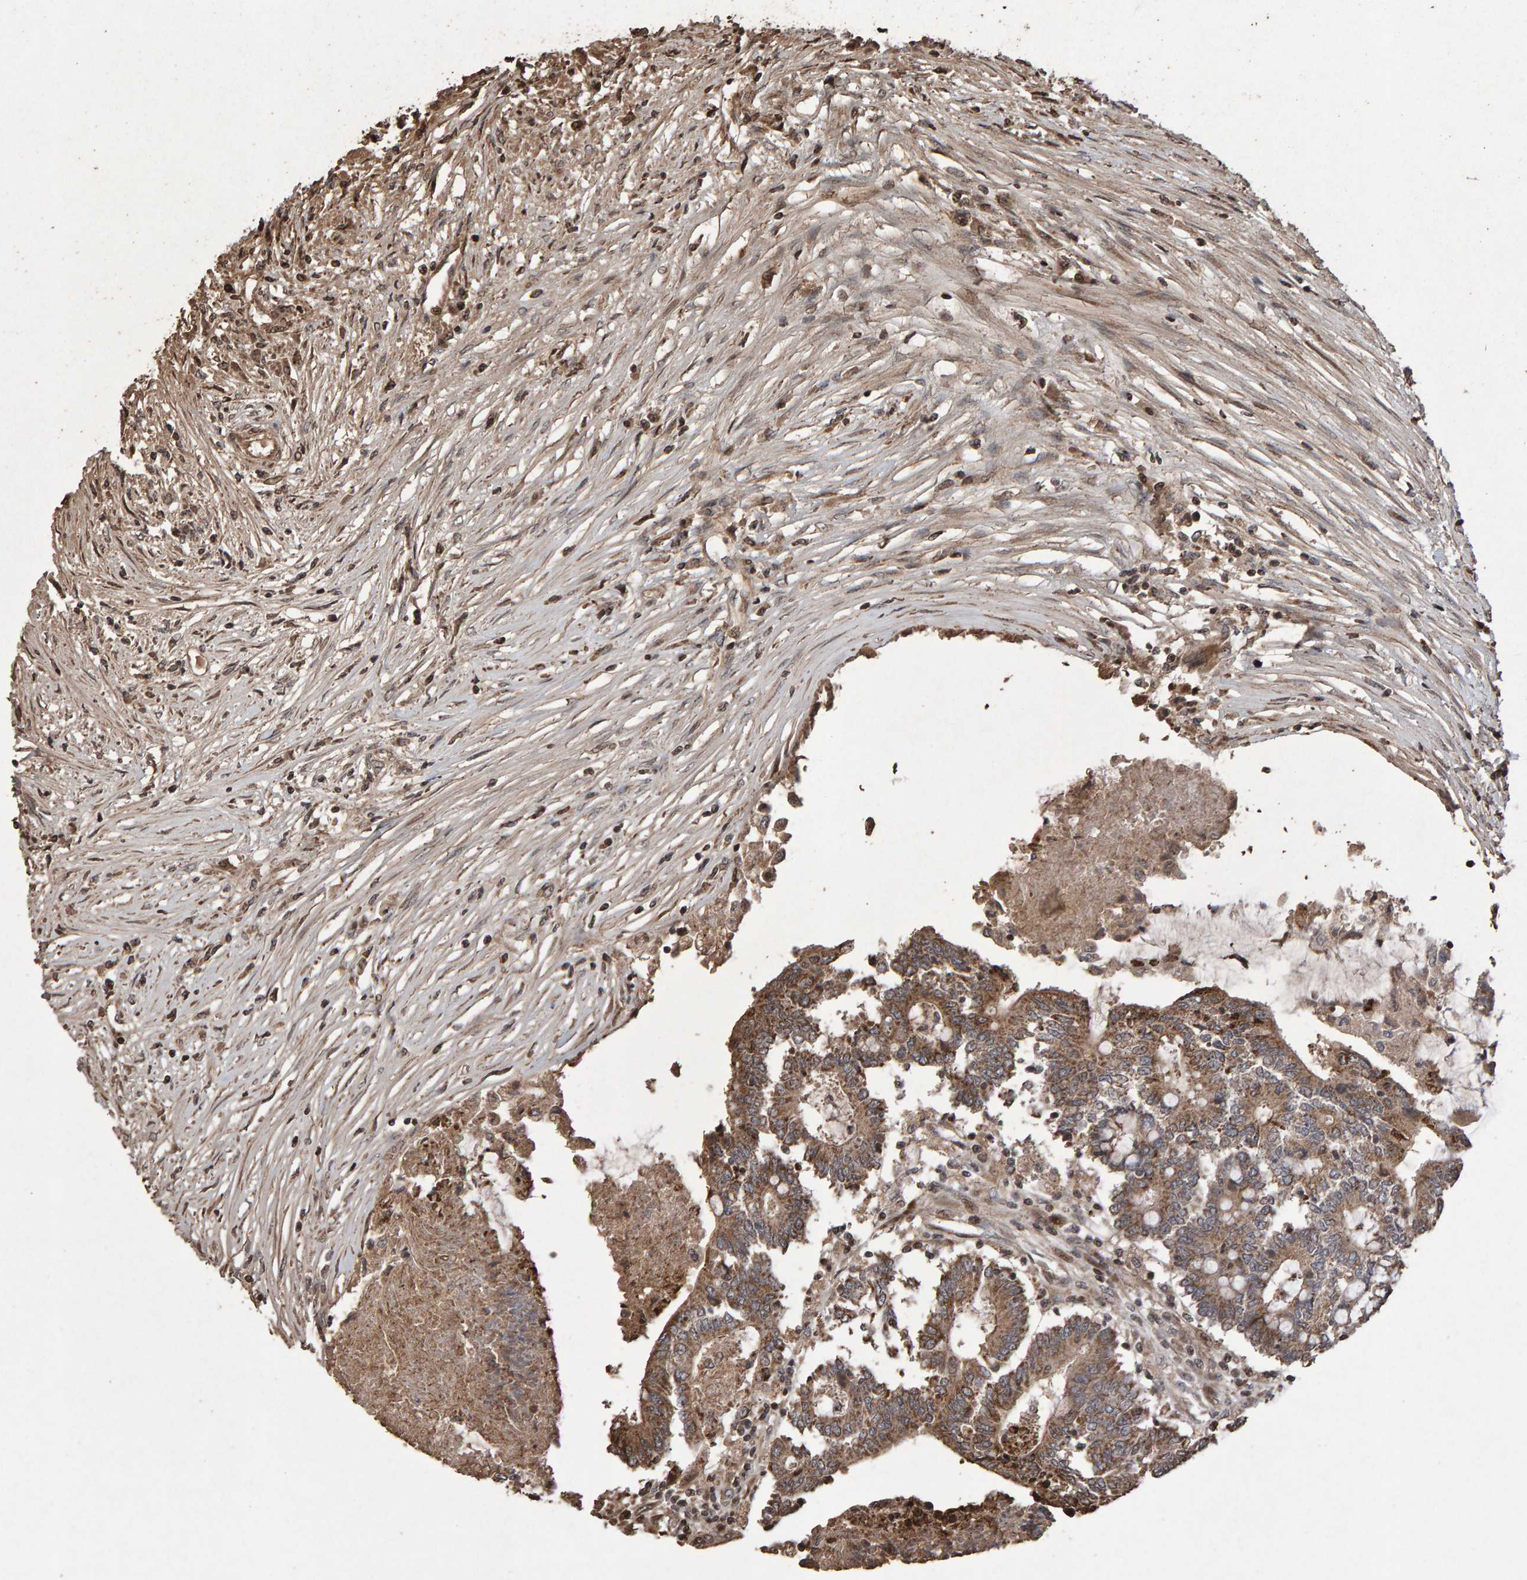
{"staining": {"intensity": "moderate", "quantity": ">75%", "location": "cytoplasmic/membranous"}, "tissue": "colorectal cancer", "cell_type": "Tumor cells", "image_type": "cancer", "snomed": [{"axis": "morphology", "description": "Adenocarcinoma, NOS"}, {"axis": "topography", "description": "Rectum"}], "caption": "A micrograph showing moderate cytoplasmic/membranous positivity in approximately >75% of tumor cells in adenocarcinoma (colorectal), as visualized by brown immunohistochemical staining.", "gene": "OSBP2", "patient": {"sex": "male", "age": 63}}